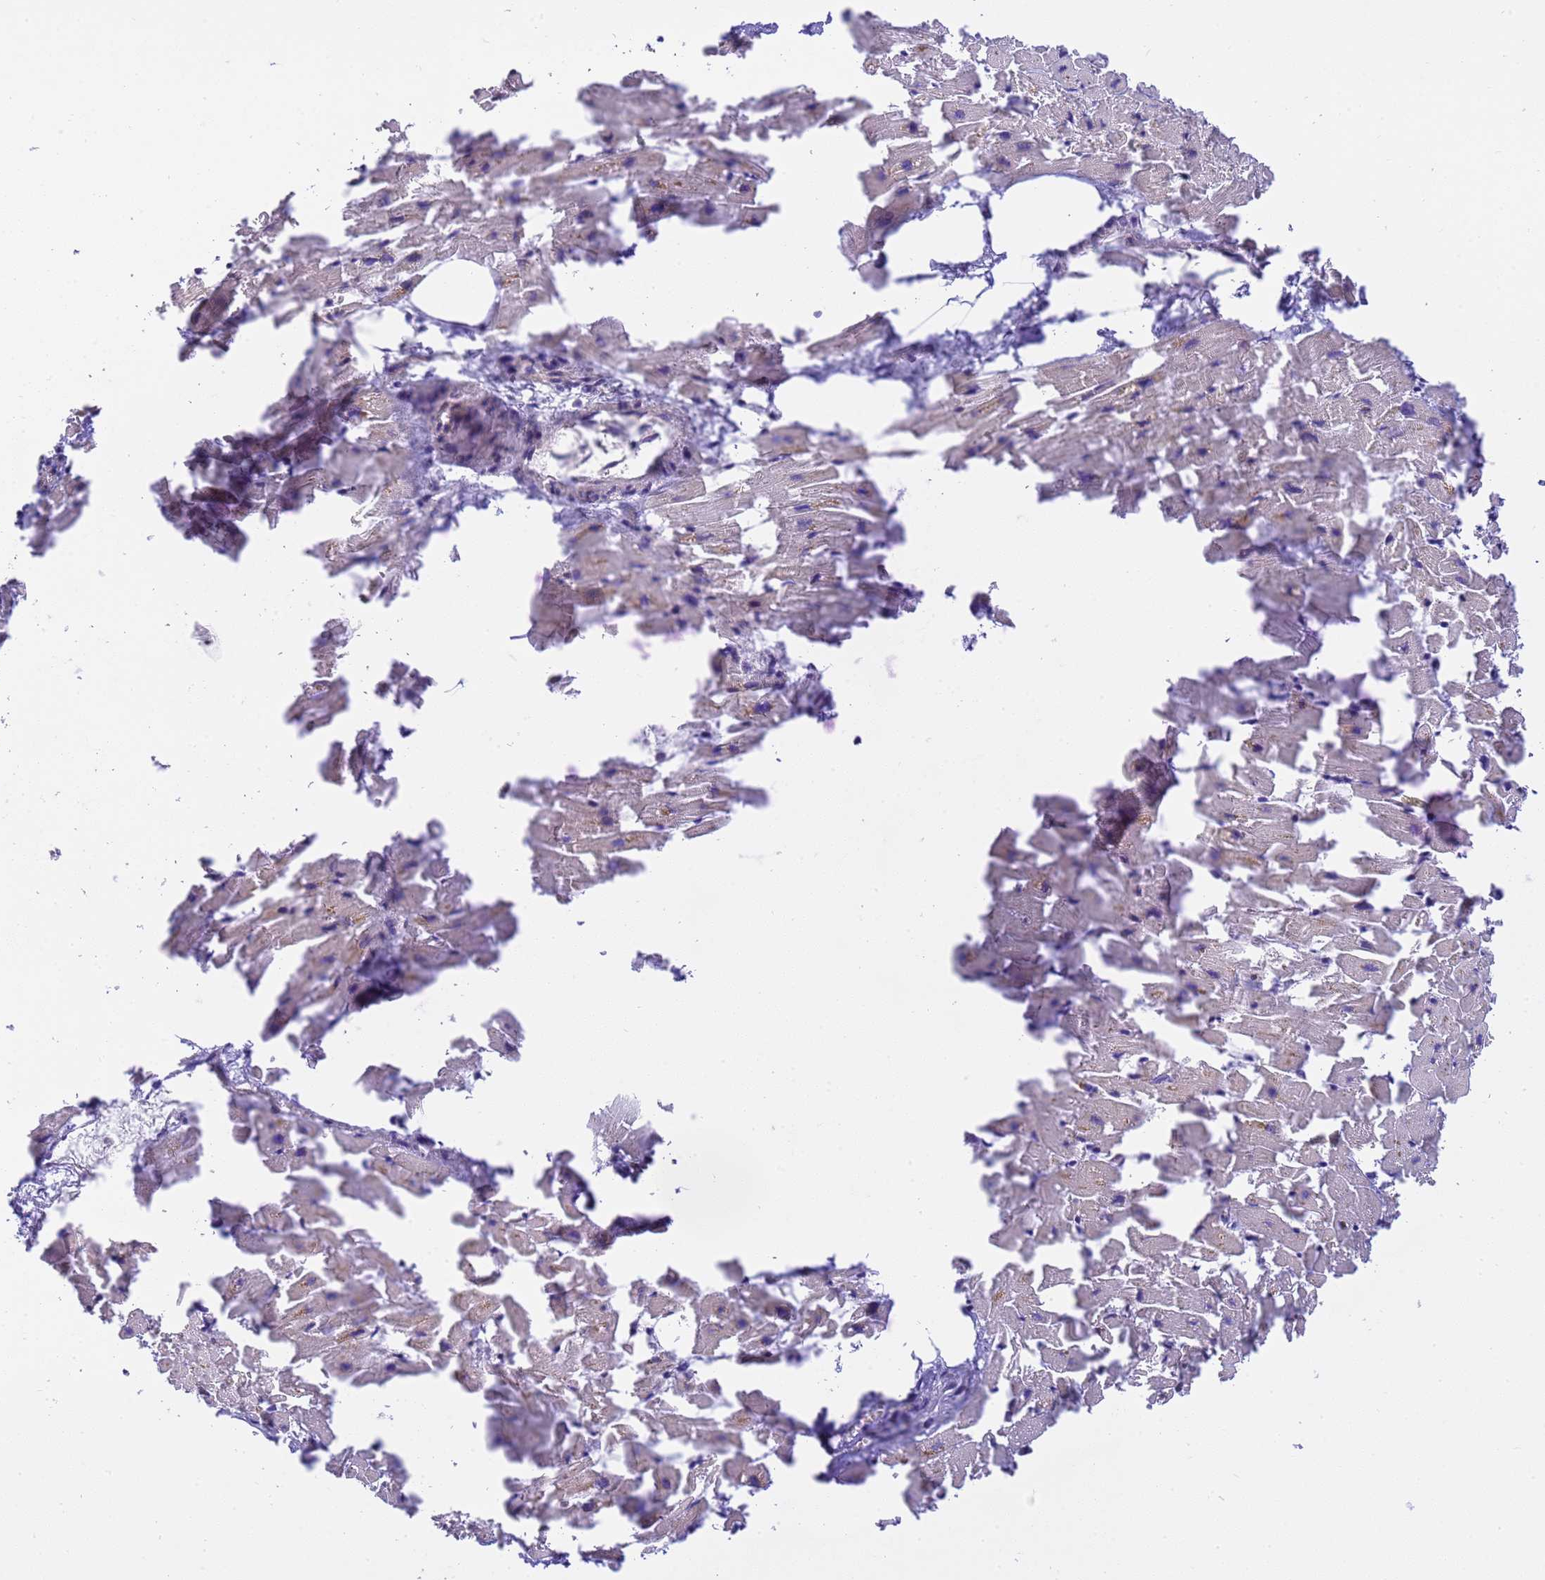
{"staining": {"intensity": "weak", "quantity": "25%-75%", "location": "cytoplasmic/membranous"}, "tissue": "heart muscle", "cell_type": "Cardiomyocytes", "image_type": "normal", "snomed": [{"axis": "morphology", "description": "Normal tissue, NOS"}, {"axis": "topography", "description": "Heart"}], "caption": "A brown stain highlights weak cytoplasmic/membranous expression of a protein in cardiomyocytes of benign human heart muscle.", "gene": "RHBDD3", "patient": {"sex": "female", "age": 64}}